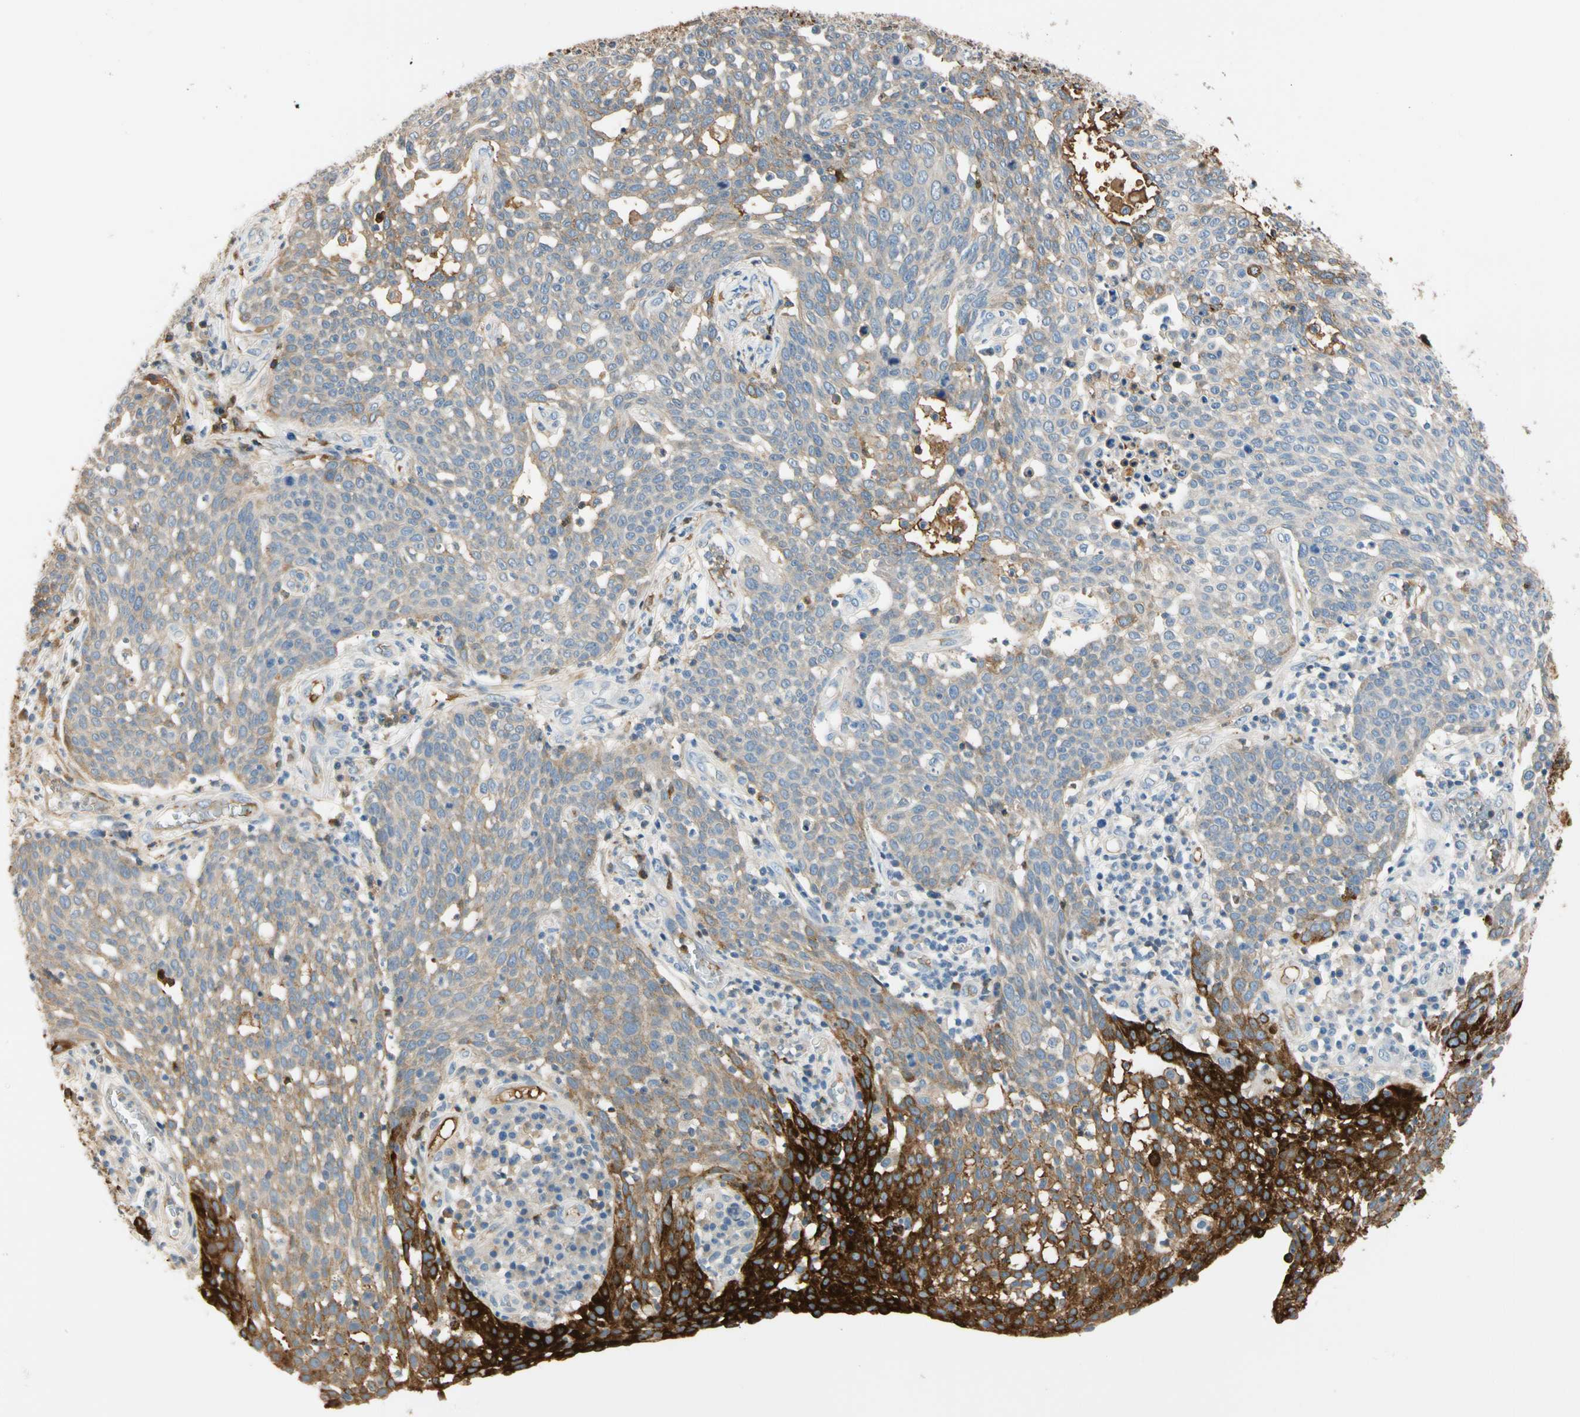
{"staining": {"intensity": "strong", "quantity": "25%-75%", "location": "cytoplasmic/membranous"}, "tissue": "cervical cancer", "cell_type": "Tumor cells", "image_type": "cancer", "snomed": [{"axis": "morphology", "description": "Squamous cell carcinoma, NOS"}, {"axis": "topography", "description": "Cervix"}], "caption": "Human cervical squamous cell carcinoma stained for a protein (brown) exhibits strong cytoplasmic/membranous positive positivity in about 25%-75% of tumor cells.", "gene": "LAMB3", "patient": {"sex": "female", "age": 34}}